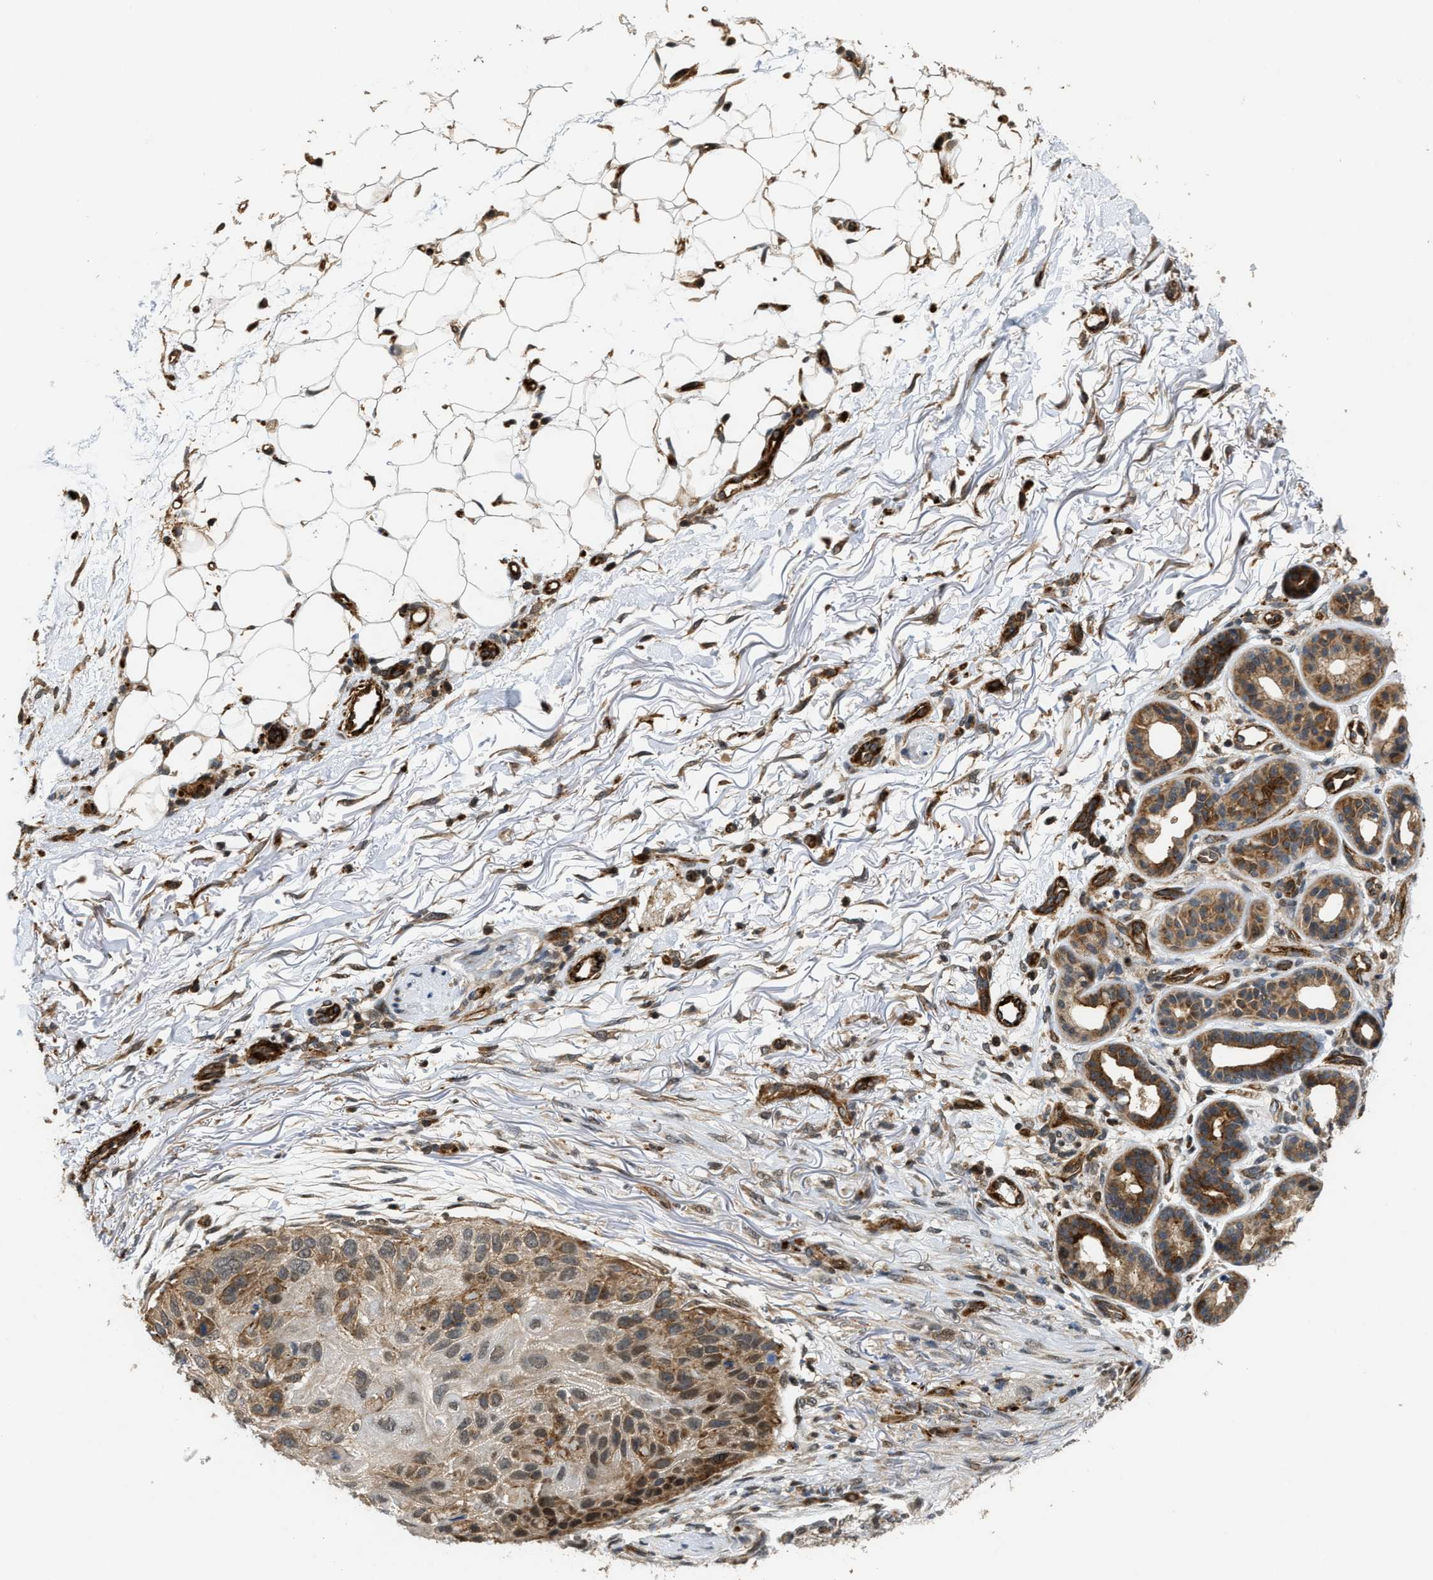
{"staining": {"intensity": "moderate", "quantity": "25%-75%", "location": "cytoplasmic/membranous"}, "tissue": "skin cancer", "cell_type": "Tumor cells", "image_type": "cancer", "snomed": [{"axis": "morphology", "description": "Squamous cell carcinoma, NOS"}, {"axis": "topography", "description": "Skin"}], "caption": "This is an image of IHC staining of skin cancer, which shows moderate staining in the cytoplasmic/membranous of tumor cells.", "gene": "DPF2", "patient": {"sex": "female", "age": 77}}